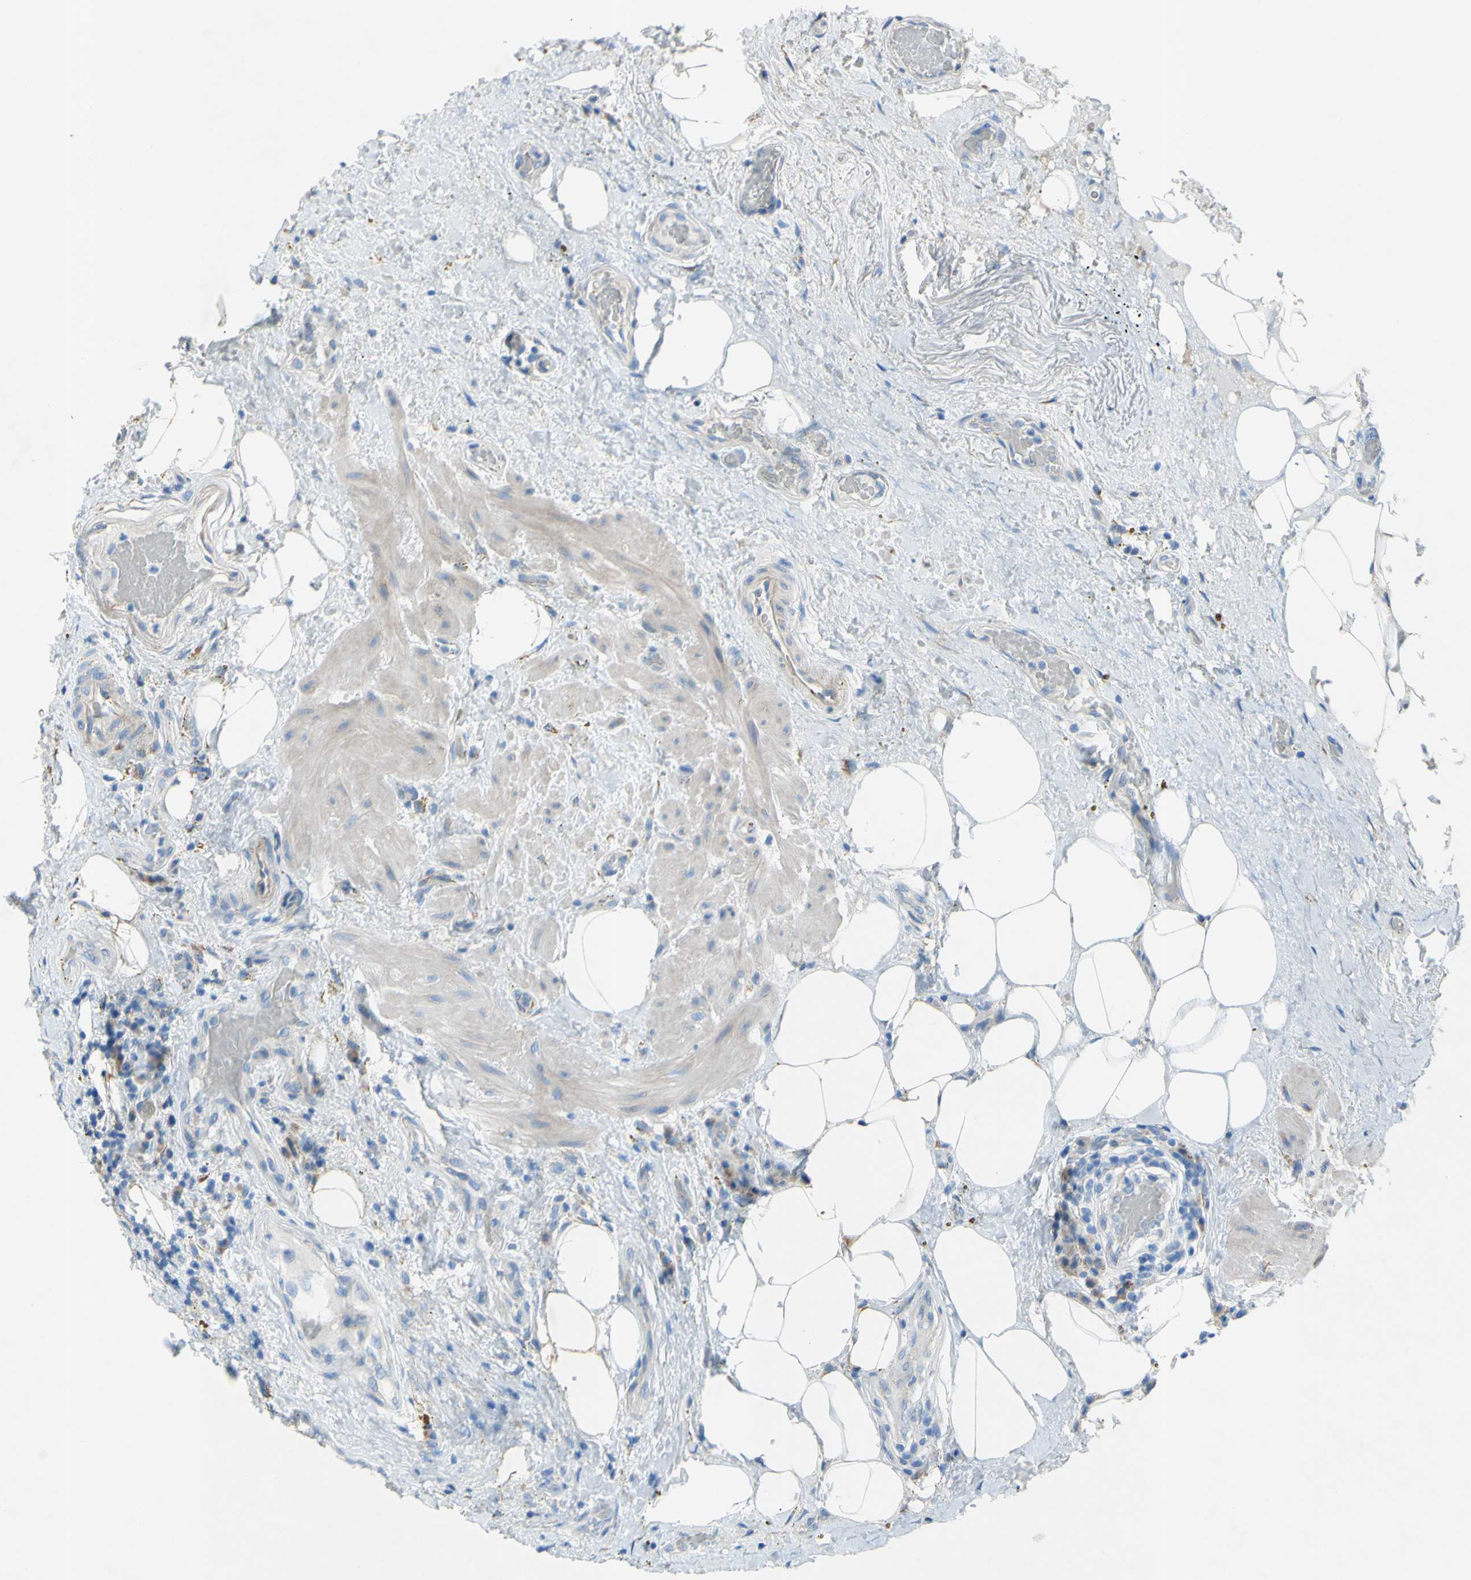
{"staining": {"intensity": "negative", "quantity": "none", "location": "none"}, "tissue": "thyroid cancer", "cell_type": "Tumor cells", "image_type": "cancer", "snomed": [{"axis": "morphology", "description": "Papillary adenocarcinoma, NOS"}, {"axis": "topography", "description": "Thyroid gland"}], "caption": "Immunohistochemistry (IHC) image of neoplastic tissue: human thyroid papillary adenocarcinoma stained with DAB exhibits no significant protein staining in tumor cells.", "gene": "TMIGD2", "patient": {"sex": "male", "age": 77}}